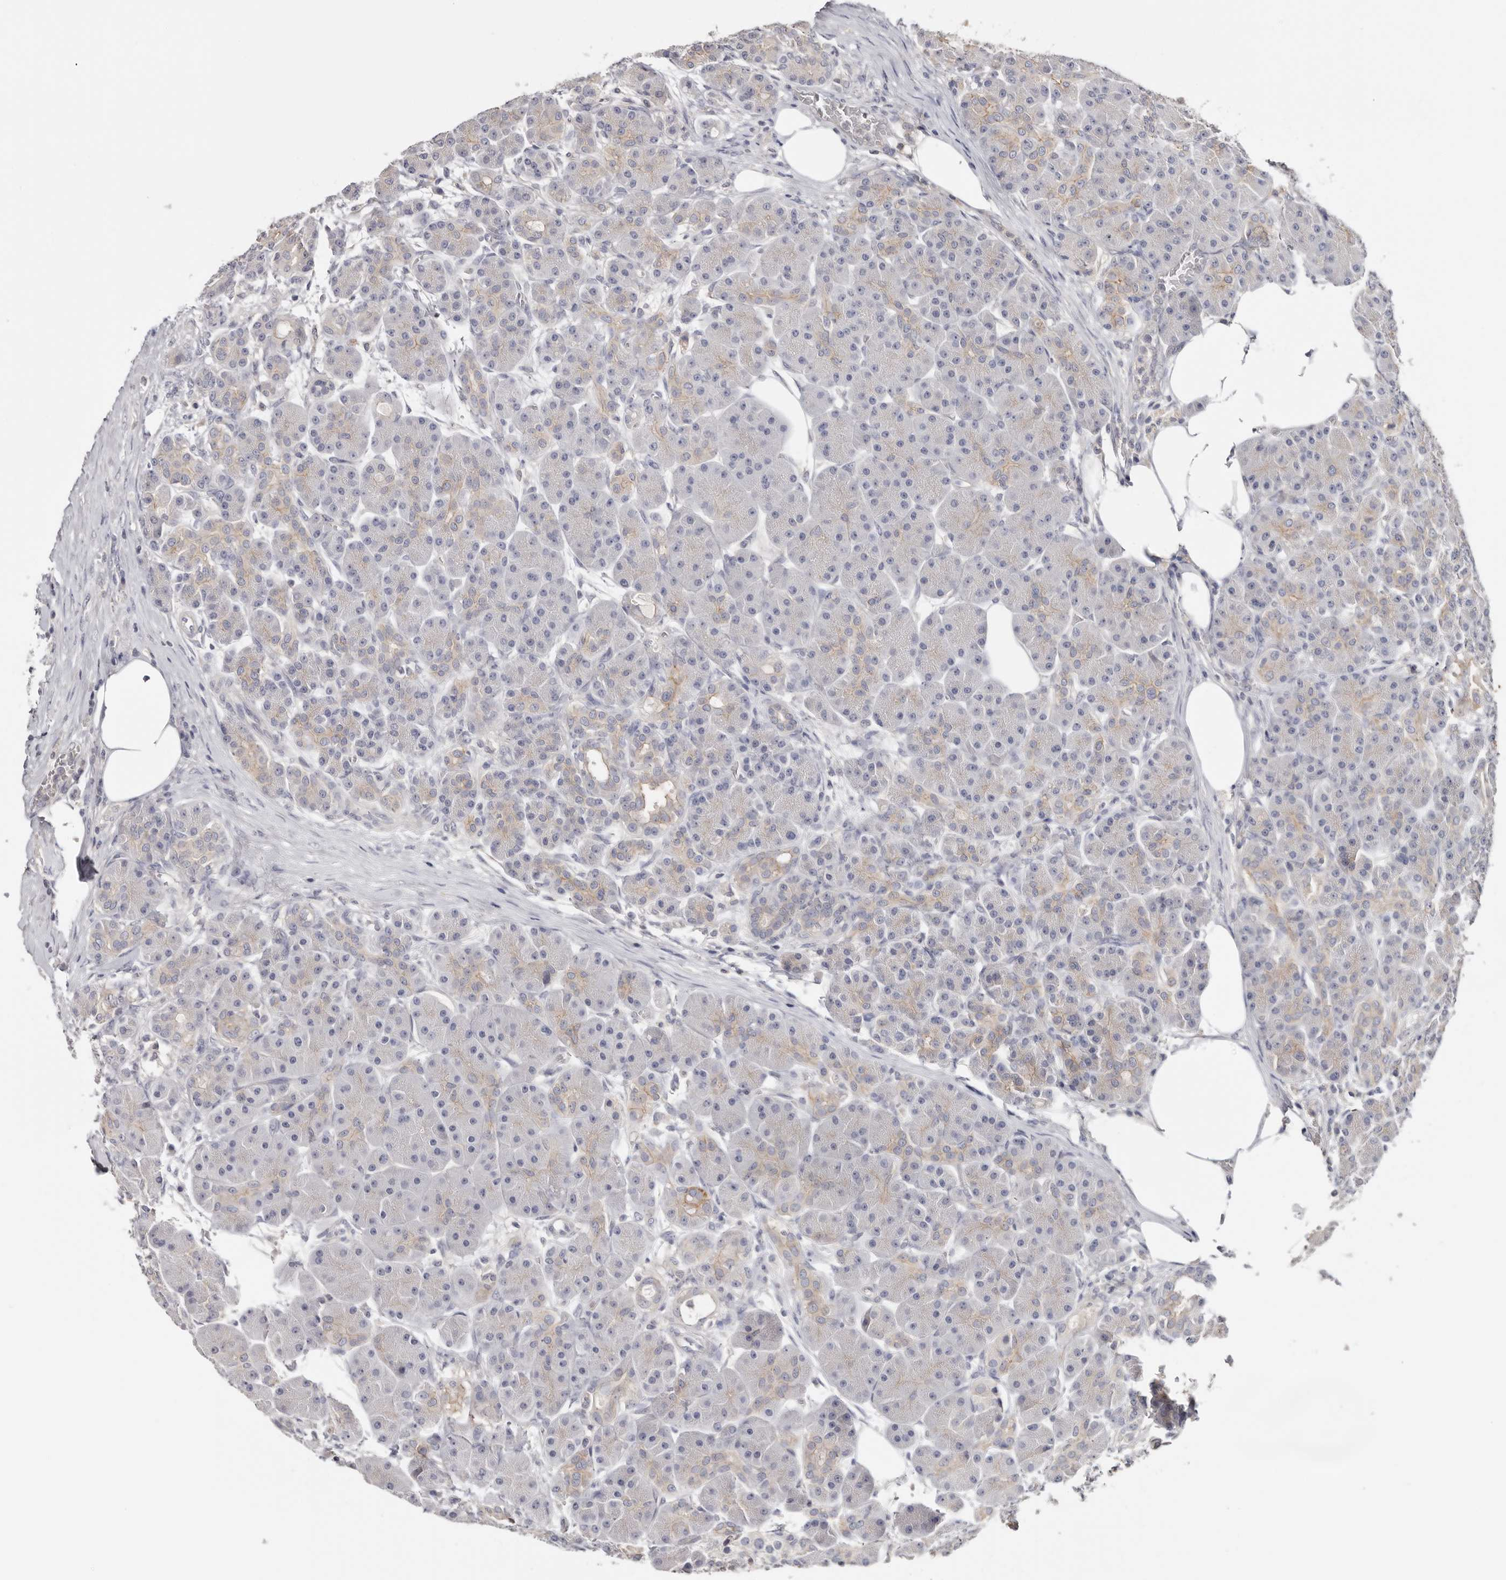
{"staining": {"intensity": "weak", "quantity": "<25%", "location": "cytoplasmic/membranous"}, "tissue": "pancreas", "cell_type": "Exocrine glandular cells", "image_type": "normal", "snomed": [{"axis": "morphology", "description": "Normal tissue, NOS"}, {"axis": "topography", "description": "Pancreas"}], "caption": "Photomicrograph shows no protein expression in exocrine glandular cells of normal pancreas. (IHC, brightfield microscopy, high magnification).", "gene": "S100A14", "patient": {"sex": "male", "age": 63}}